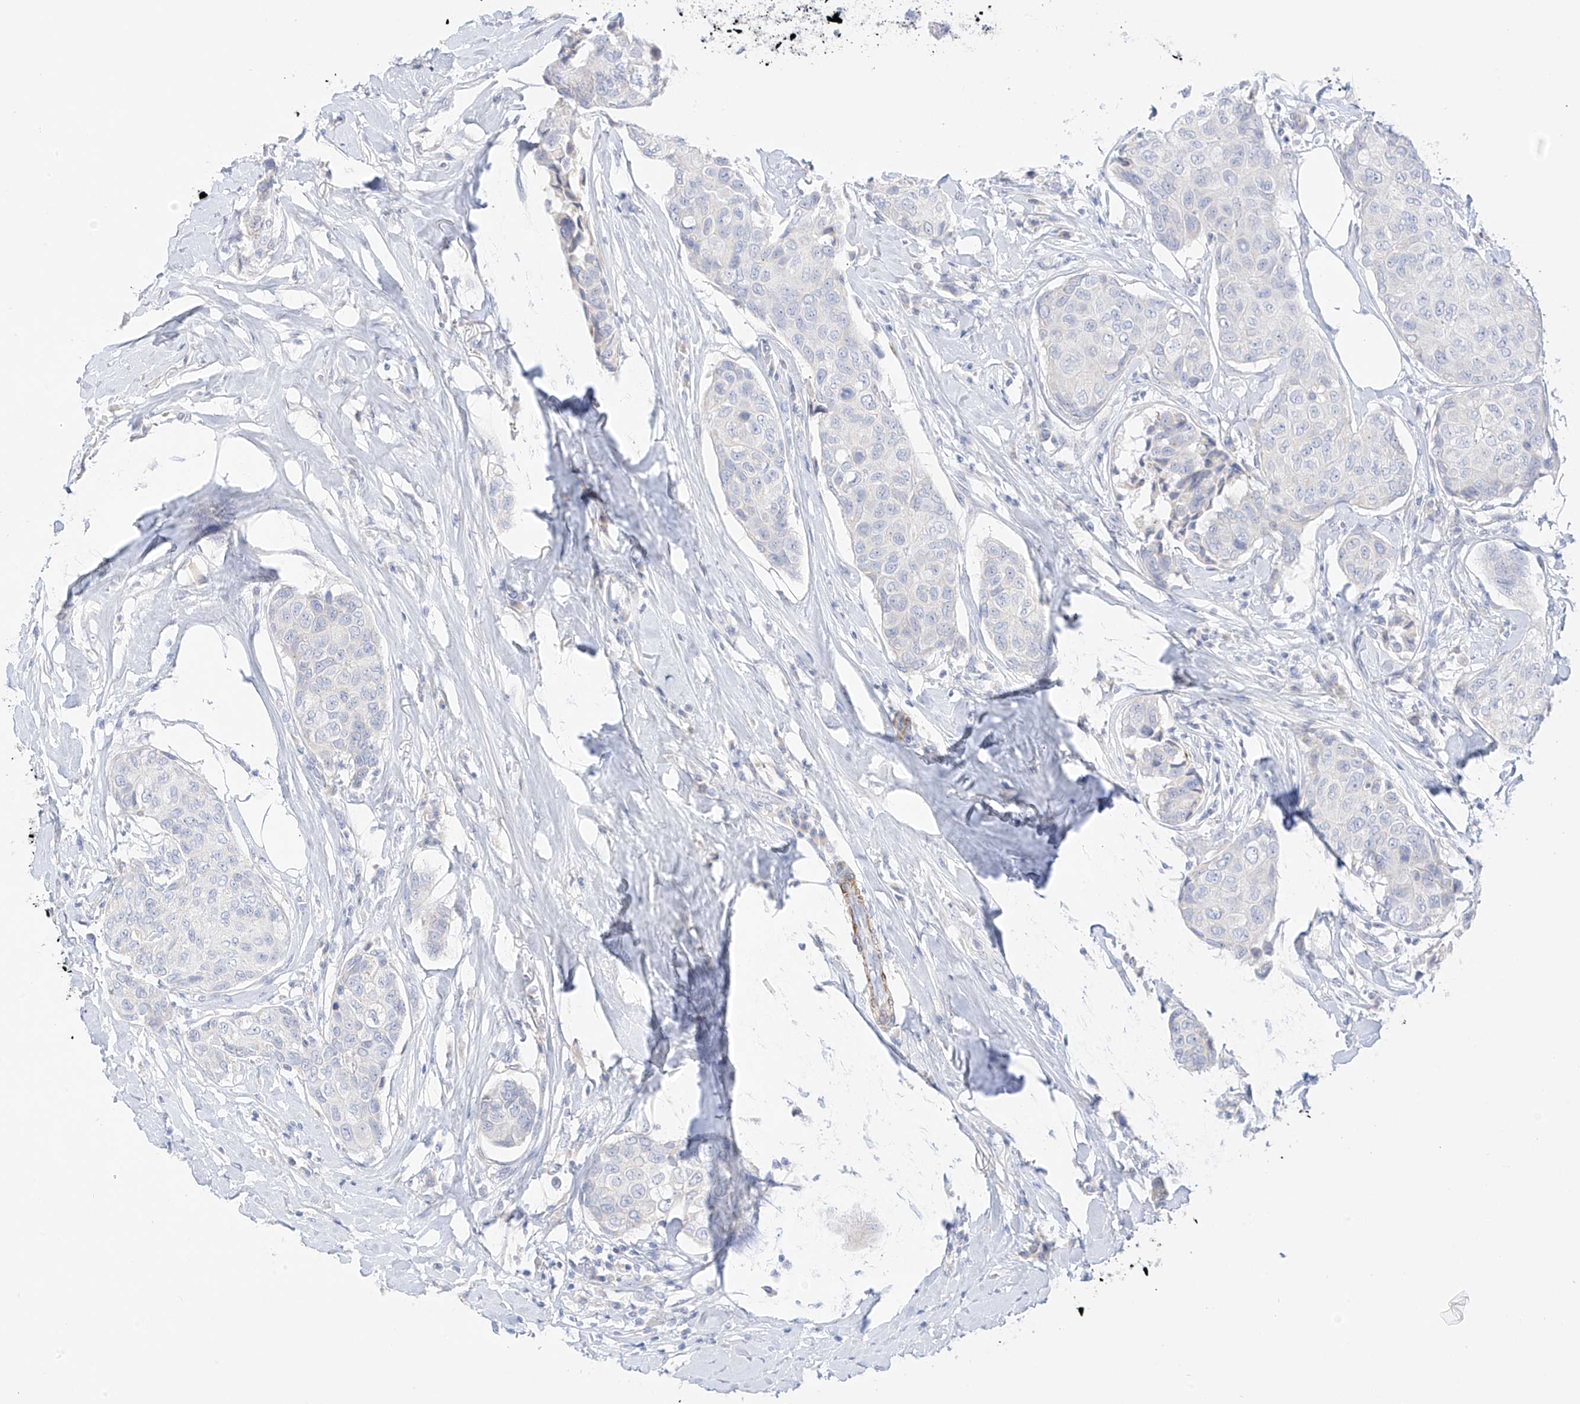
{"staining": {"intensity": "negative", "quantity": "none", "location": "none"}, "tissue": "breast cancer", "cell_type": "Tumor cells", "image_type": "cancer", "snomed": [{"axis": "morphology", "description": "Duct carcinoma"}, {"axis": "topography", "description": "Breast"}], "caption": "An image of human breast cancer (infiltrating ductal carcinoma) is negative for staining in tumor cells. Brightfield microscopy of immunohistochemistry (IHC) stained with DAB (3,3'-diaminobenzidine) (brown) and hematoxylin (blue), captured at high magnification.", "gene": "ST3GAL5", "patient": {"sex": "female", "age": 80}}